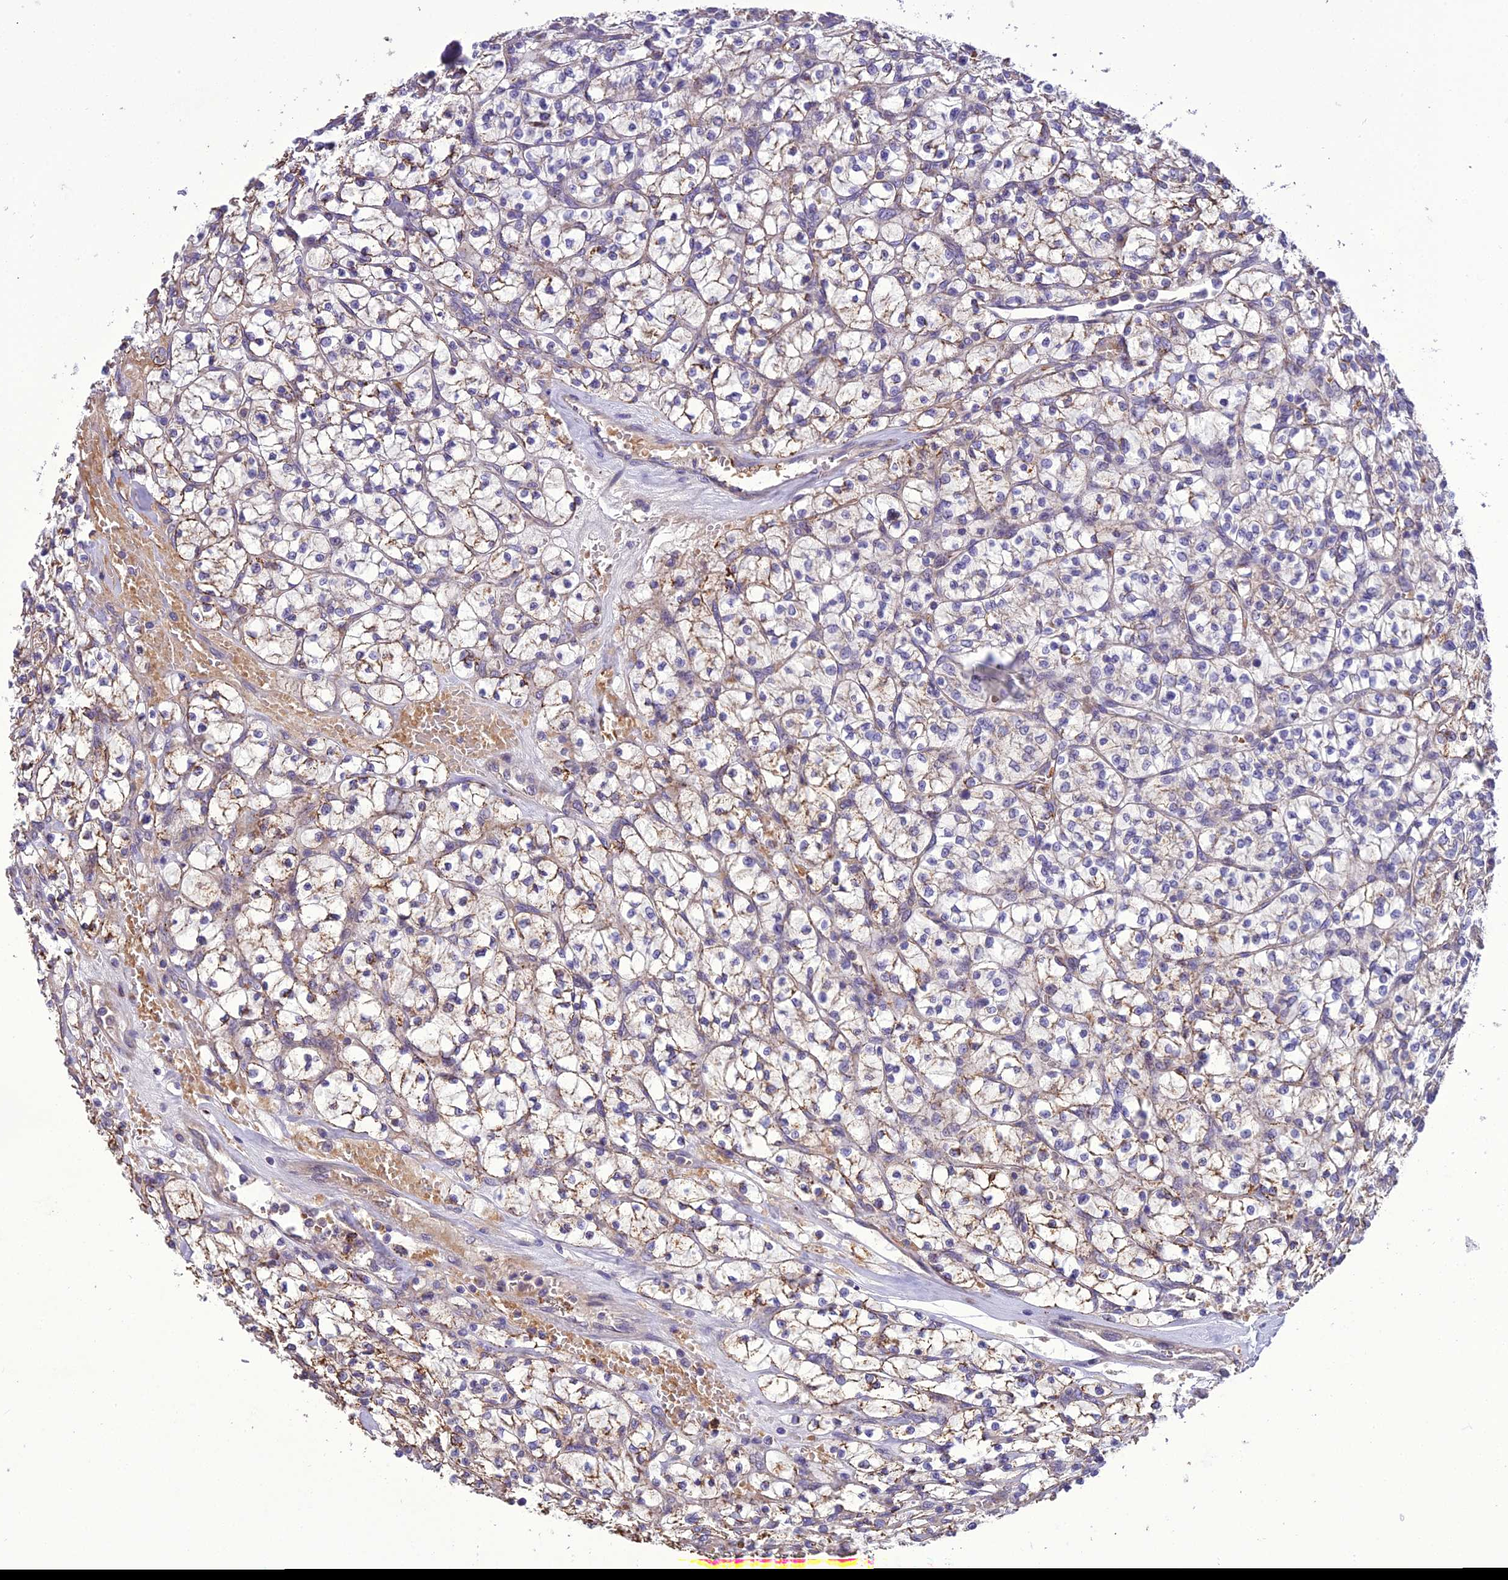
{"staining": {"intensity": "weak", "quantity": "25%-75%", "location": "cytoplasmic/membranous"}, "tissue": "renal cancer", "cell_type": "Tumor cells", "image_type": "cancer", "snomed": [{"axis": "morphology", "description": "Adenocarcinoma, NOS"}, {"axis": "topography", "description": "Kidney"}], "caption": "Protein expression analysis of human adenocarcinoma (renal) reveals weak cytoplasmic/membranous positivity in about 25%-75% of tumor cells. Using DAB (brown) and hematoxylin (blue) stains, captured at high magnification using brightfield microscopy.", "gene": "TBC1D24", "patient": {"sex": "female", "age": 64}}